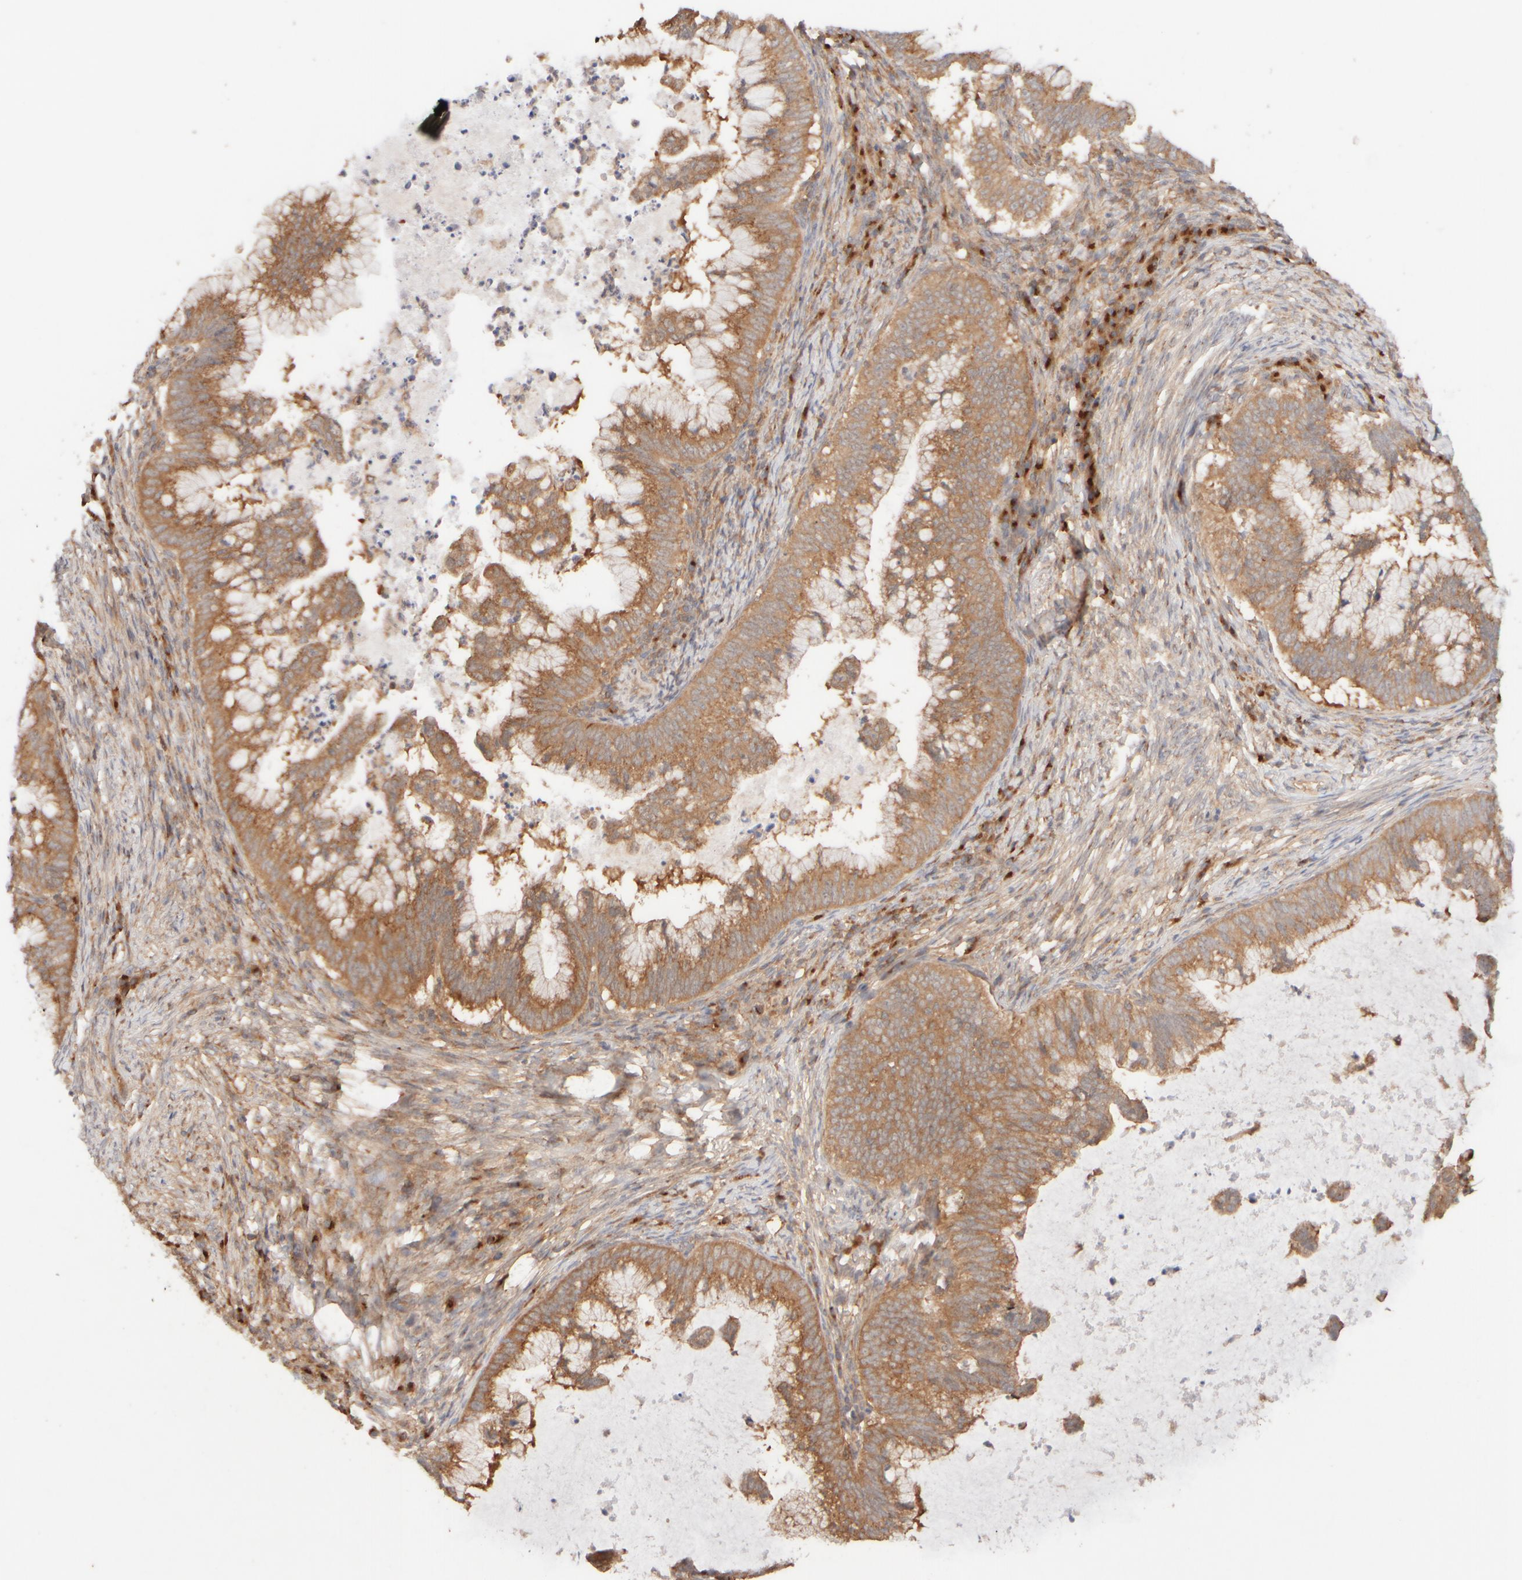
{"staining": {"intensity": "moderate", "quantity": ">75%", "location": "cytoplasmic/membranous"}, "tissue": "cervical cancer", "cell_type": "Tumor cells", "image_type": "cancer", "snomed": [{"axis": "morphology", "description": "Adenocarcinoma, NOS"}, {"axis": "topography", "description": "Cervix"}], "caption": "An image of human cervical adenocarcinoma stained for a protein displays moderate cytoplasmic/membranous brown staining in tumor cells.", "gene": "RABEP1", "patient": {"sex": "female", "age": 36}}